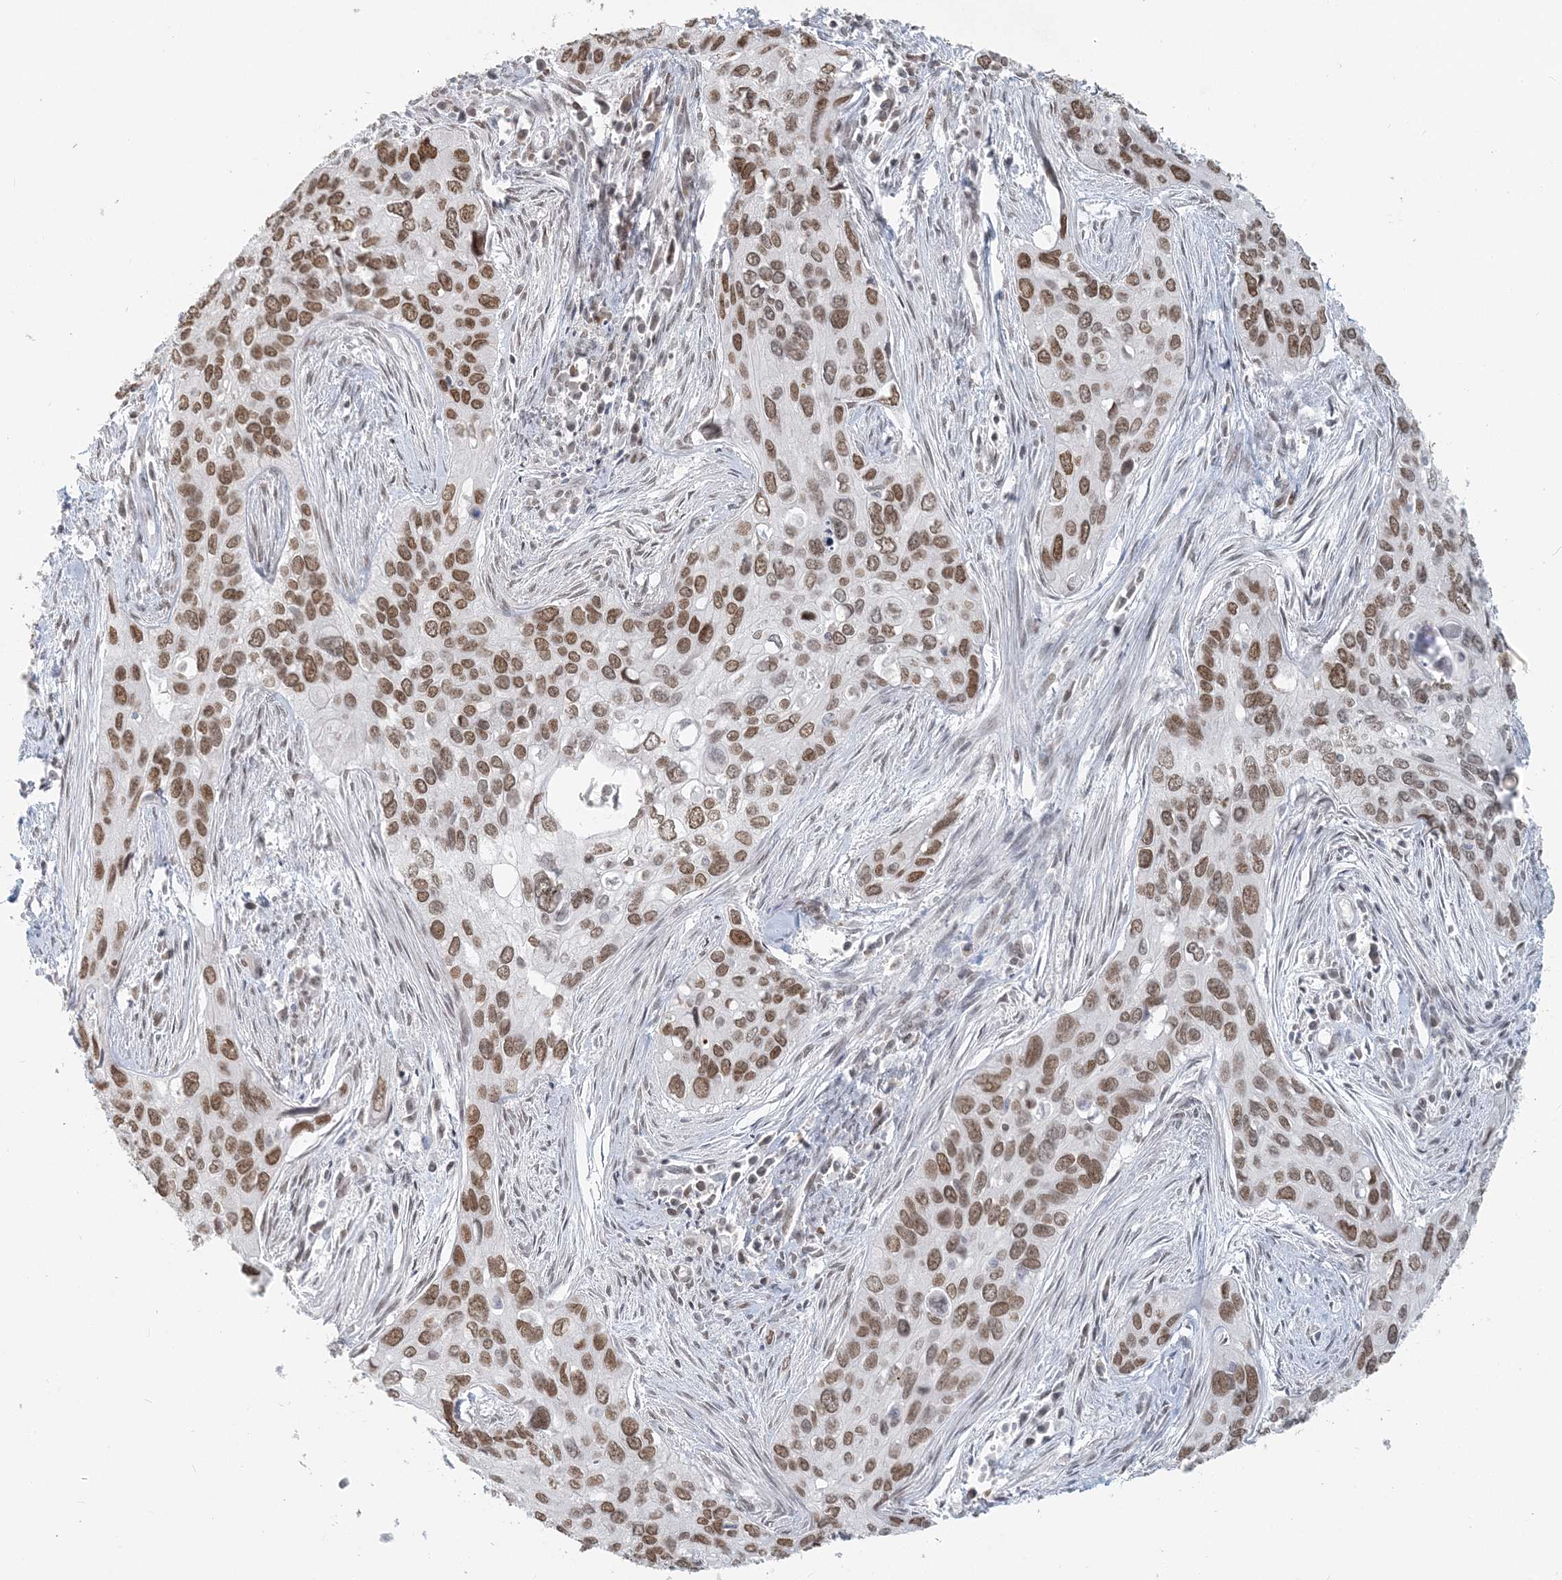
{"staining": {"intensity": "moderate", "quantity": ">75%", "location": "nuclear"}, "tissue": "cervical cancer", "cell_type": "Tumor cells", "image_type": "cancer", "snomed": [{"axis": "morphology", "description": "Squamous cell carcinoma, NOS"}, {"axis": "topography", "description": "Cervix"}], "caption": "The histopathology image exhibits immunohistochemical staining of cervical cancer (squamous cell carcinoma). There is moderate nuclear positivity is present in about >75% of tumor cells. The protein is stained brown, and the nuclei are stained in blue (DAB (3,3'-diaminobenzidine) IHC with brightfield microscopy, high magnification).", "gene": "BAZ1B", "patient": {"sex": "female", "age": 55}}